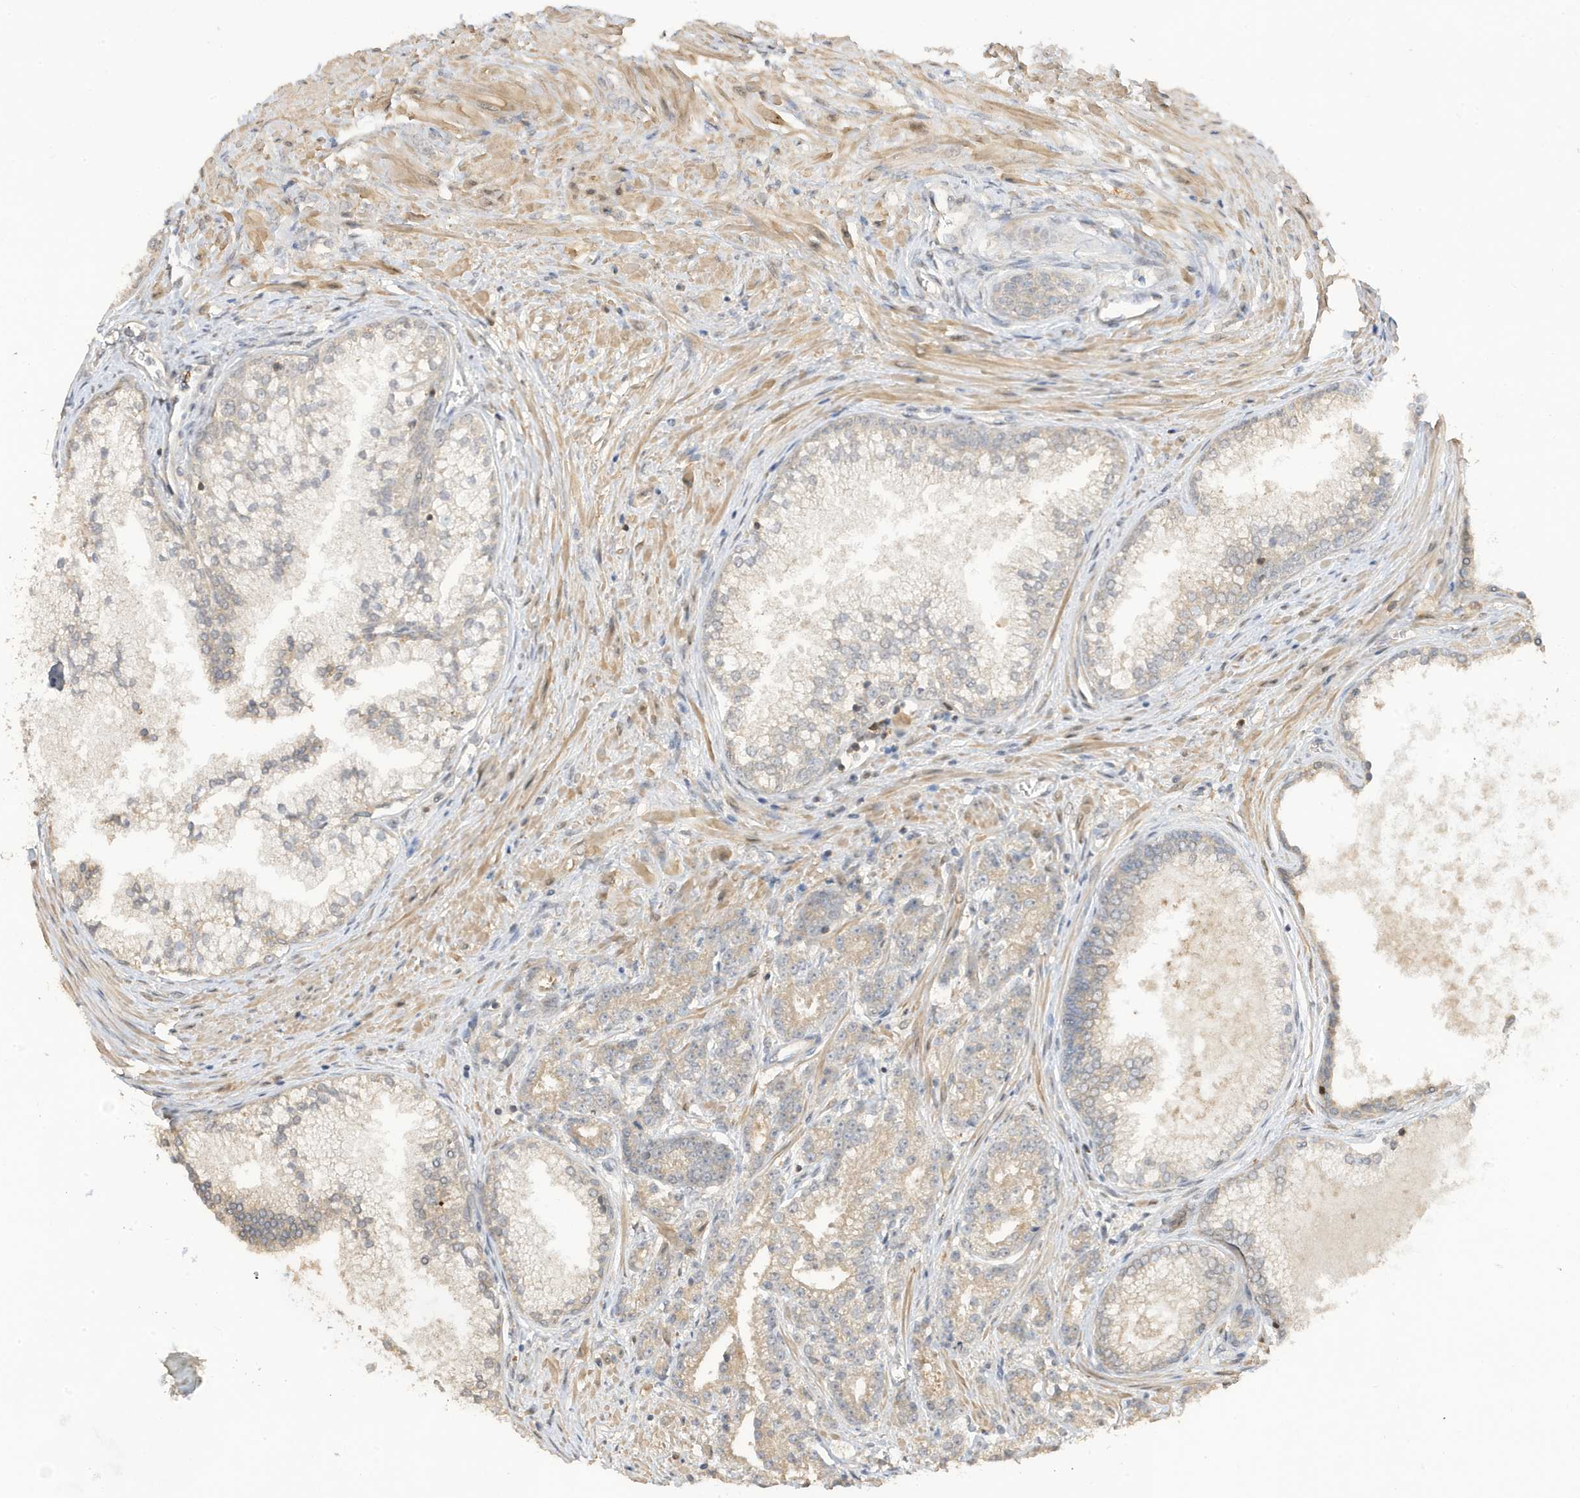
{"staining": {"intensity": "weak", "quantity": "25%-75%", "location": "cytoplasmic/membranous"}, "tissue": "prostate cancer", "cell_type": "Tumor cells", "image_type": "cancer", "snomed": [{"axis": "morphology", "description": "Adenocarcinoma, High grade"}, {"axis": "topography", "description": "Prostate"}], "caption": "Weak cytoplasmic/membranous staining for a protein is appreciated in approximately 25%-75% of tumor cells of prostate cancer using immunohistochemistry.", "gene": "TAB3", "patient": {"sex": "male", "age": 69}}